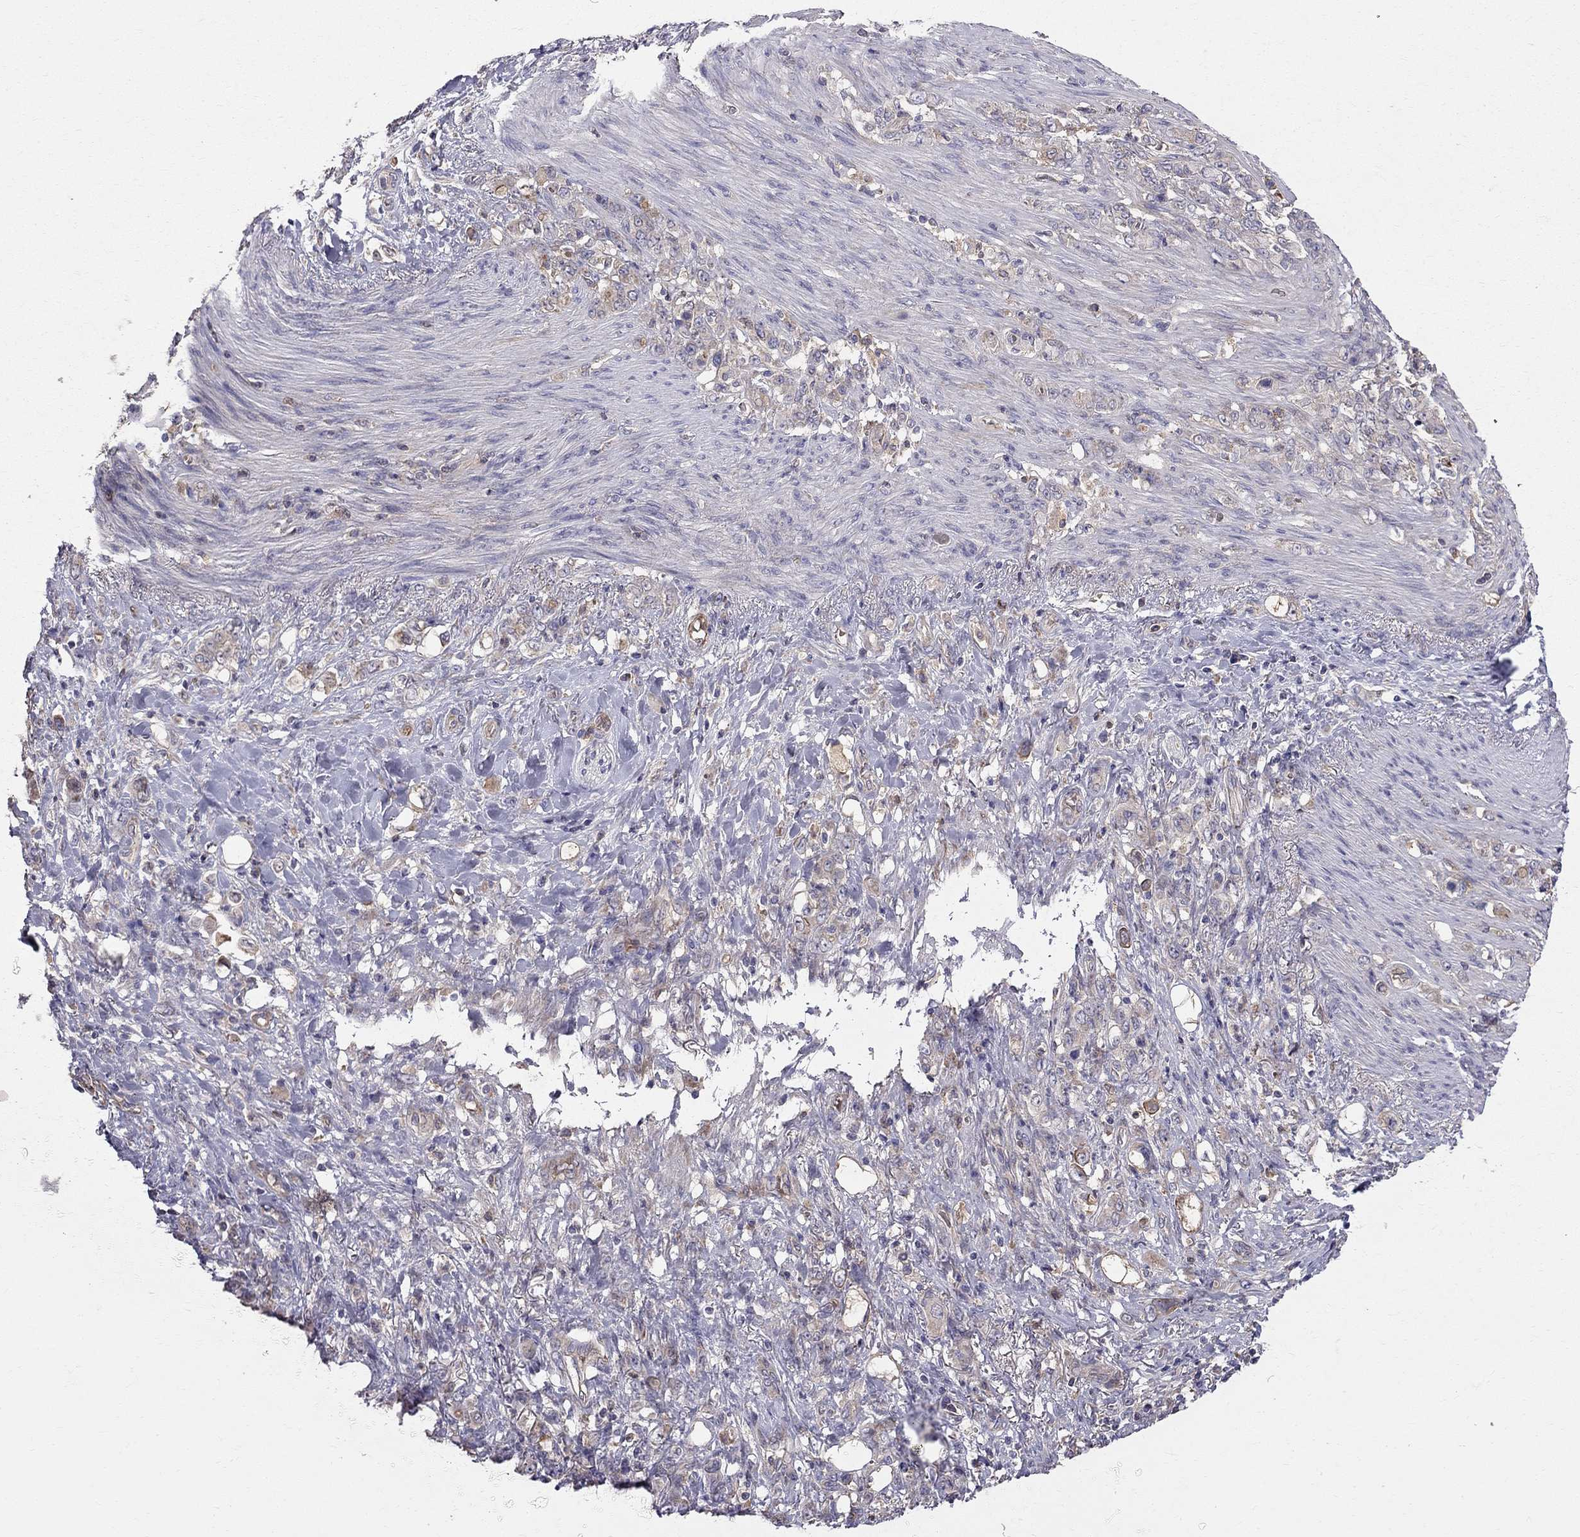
{"staining": {"intensity": "moderate", "quantity": "<25%", "location": "cytoplasmic/membranous"}, "tissue": "stomach cancer", "cell_type": "Tumor cells", "image_type": "cancer", "snomed": [{"axis": "morphology", "description": "Adenocarcinoma, NOS"}, {"axis": "topography", "description": "Stomach"}], "caption": "An image showing moderate cytoplasmic/membranous positivity in about <25% of tumor cells in stomach adenocarcinoma, as visualized by brown immunohistochemical staining.", "gene": "PIK3CG", "patient": {"sex": "female", "age": 79}}